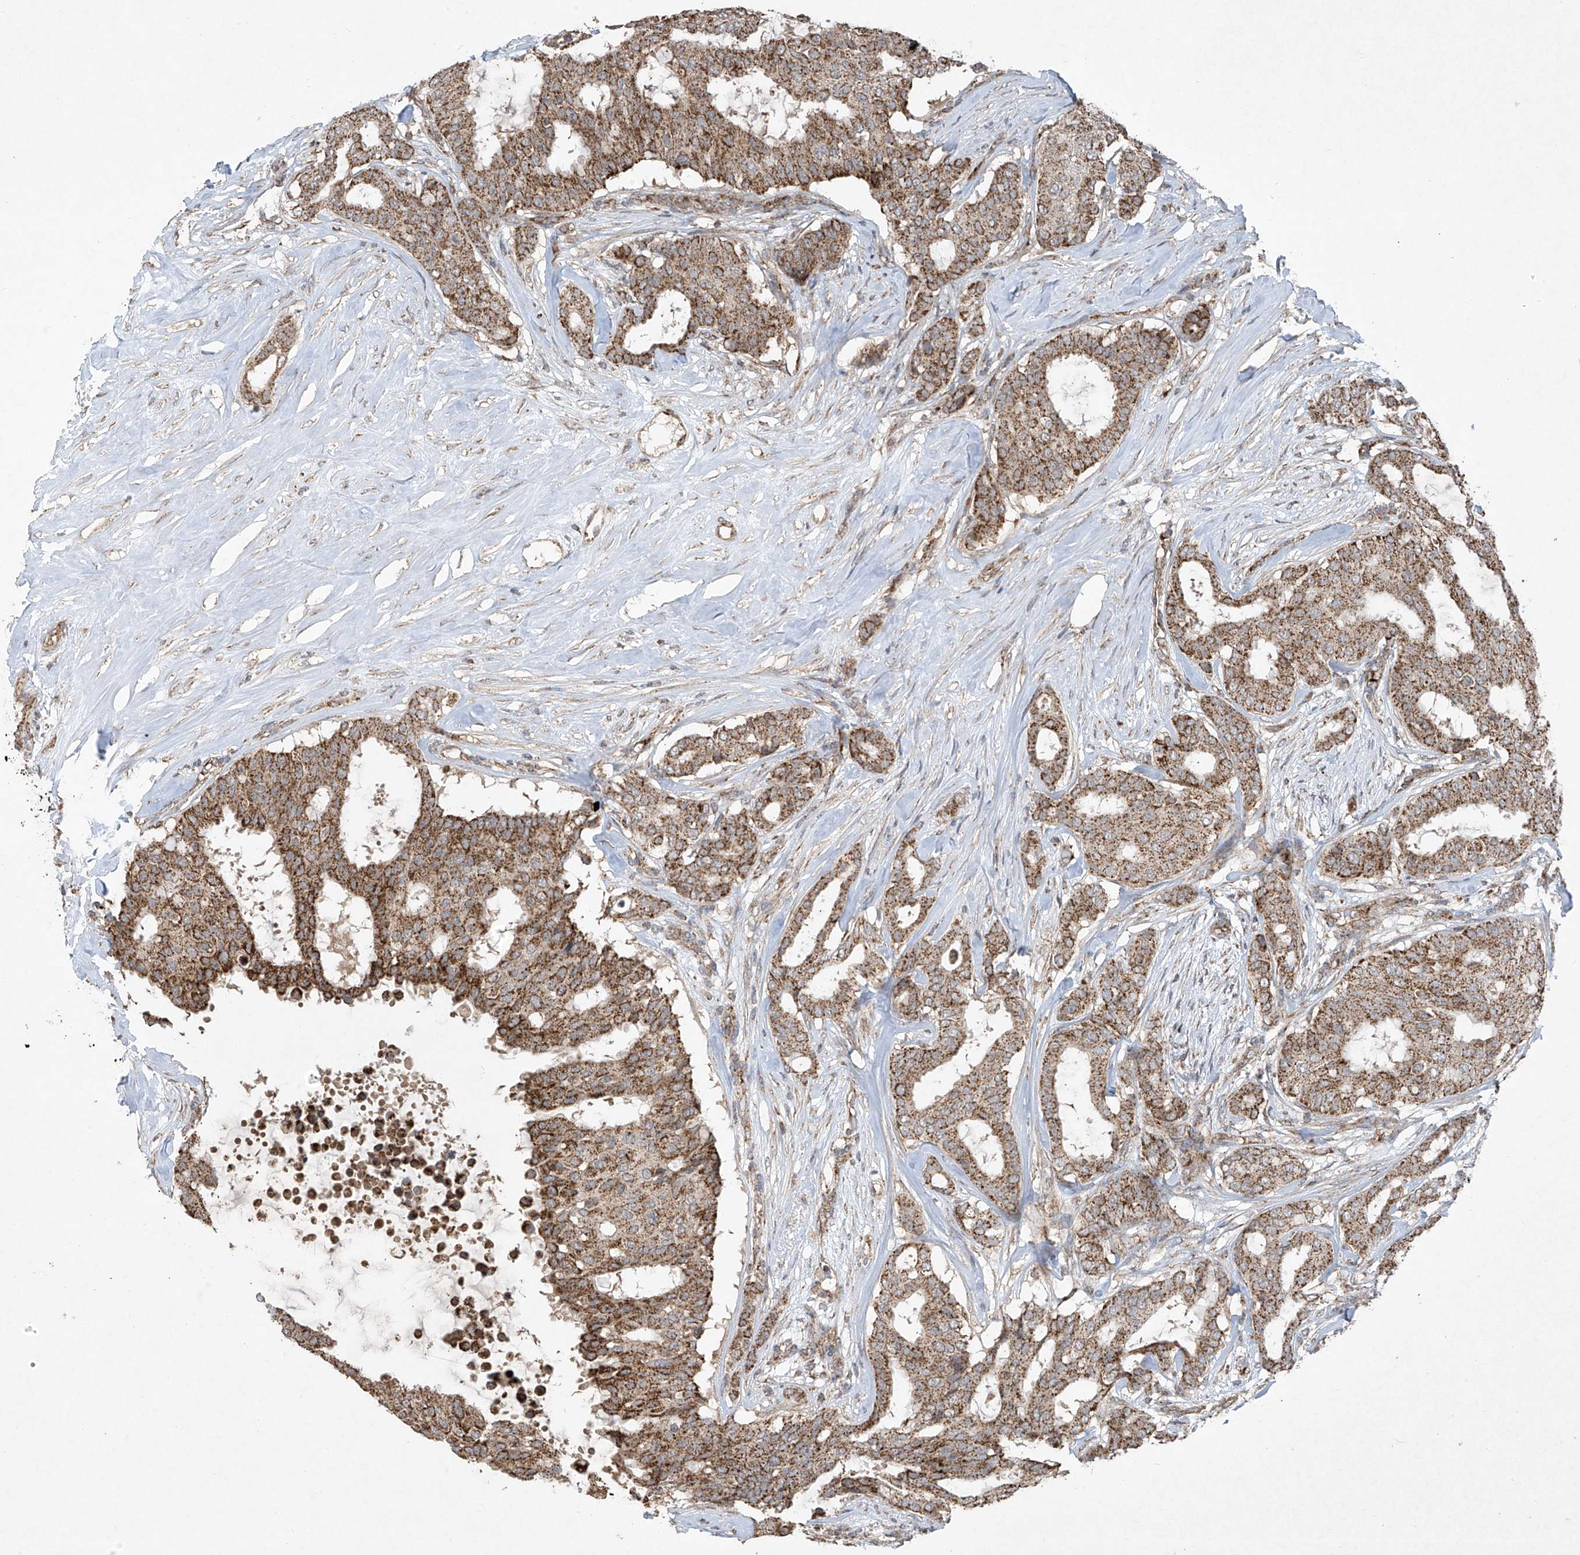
{"staining": {"intensity": "moderate", "quantity": ">75%", "location": "cytoplasmic/membranous"}, "tissue": "breast cancer", "cell_type": "Tumor cells", "image_type": "cancer", "snomed": [{"axis": "morphology", "description": "Duct carcinoma"}, {"axis": "topography", "description": "Breast"}], "caption": "There is medium levels of moderate cytoplasmic/membranous positivity in tumor cells of breast intraductal carcinoma, as demonstrated by immunohistochemical staining (brown color).", "gene": "UQCC1", "patient": {"sex": "female", "age": 75}}